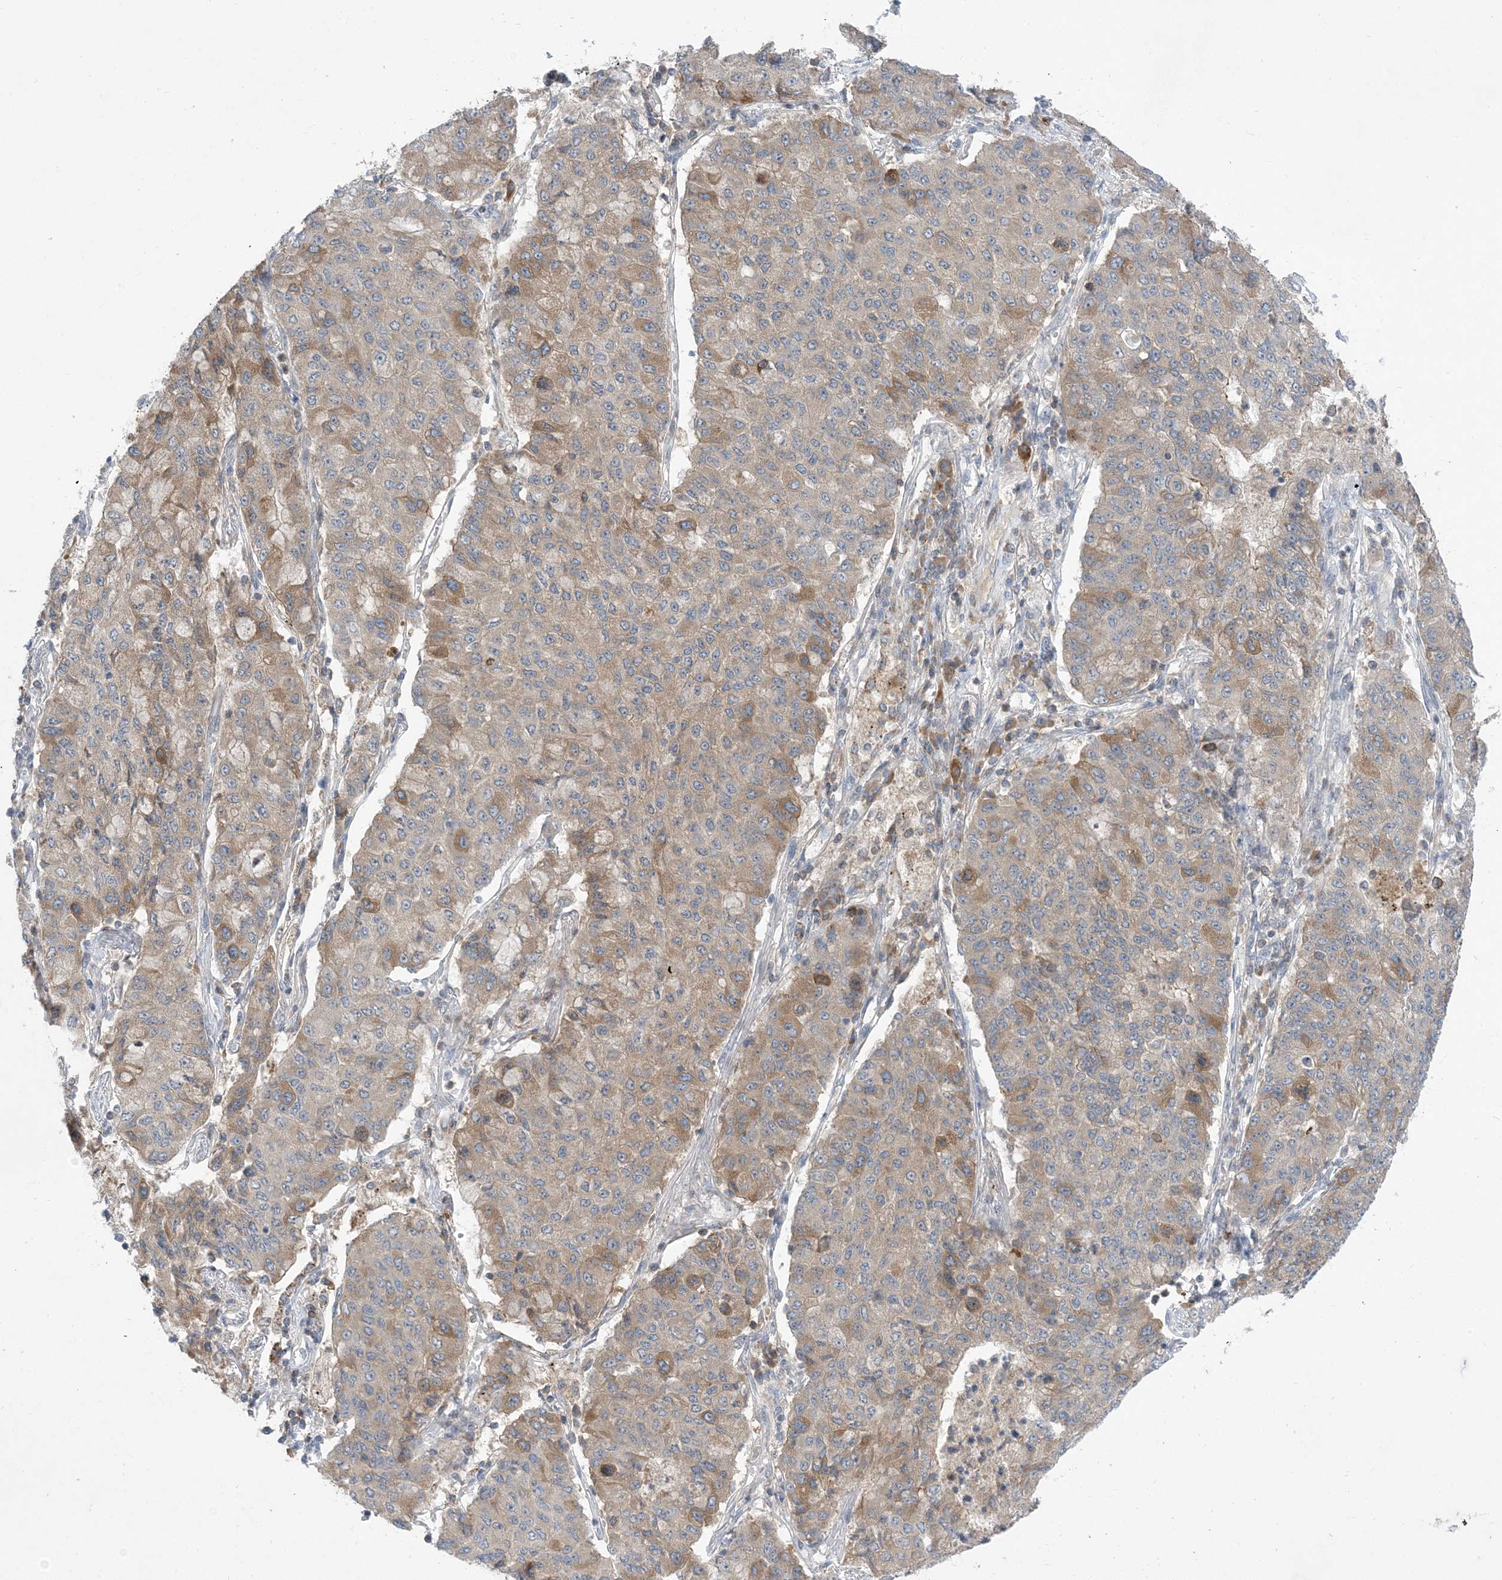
{"staining": {"intensity": "moderate", "quantity": "<25%", "location": "cytoplasmic/membranous"}, "tissue": "lung cancer", "cell_type": "Tumor cells", "image_type": "cancer", "snomed": [{"axis": "morphology", "description": "Squamous cell carcinoma, NOS"}, {"axis": "topography", "description": "Lung"}], "caption": "Protein expression analysis of human lung cancer (squamous cell carcinoma) reveals moderate cytoplasmic/membranous staining in about <25% of tumor cells.", "gene": "AOC1", "patient": {"sex": "male", "age": 74}}